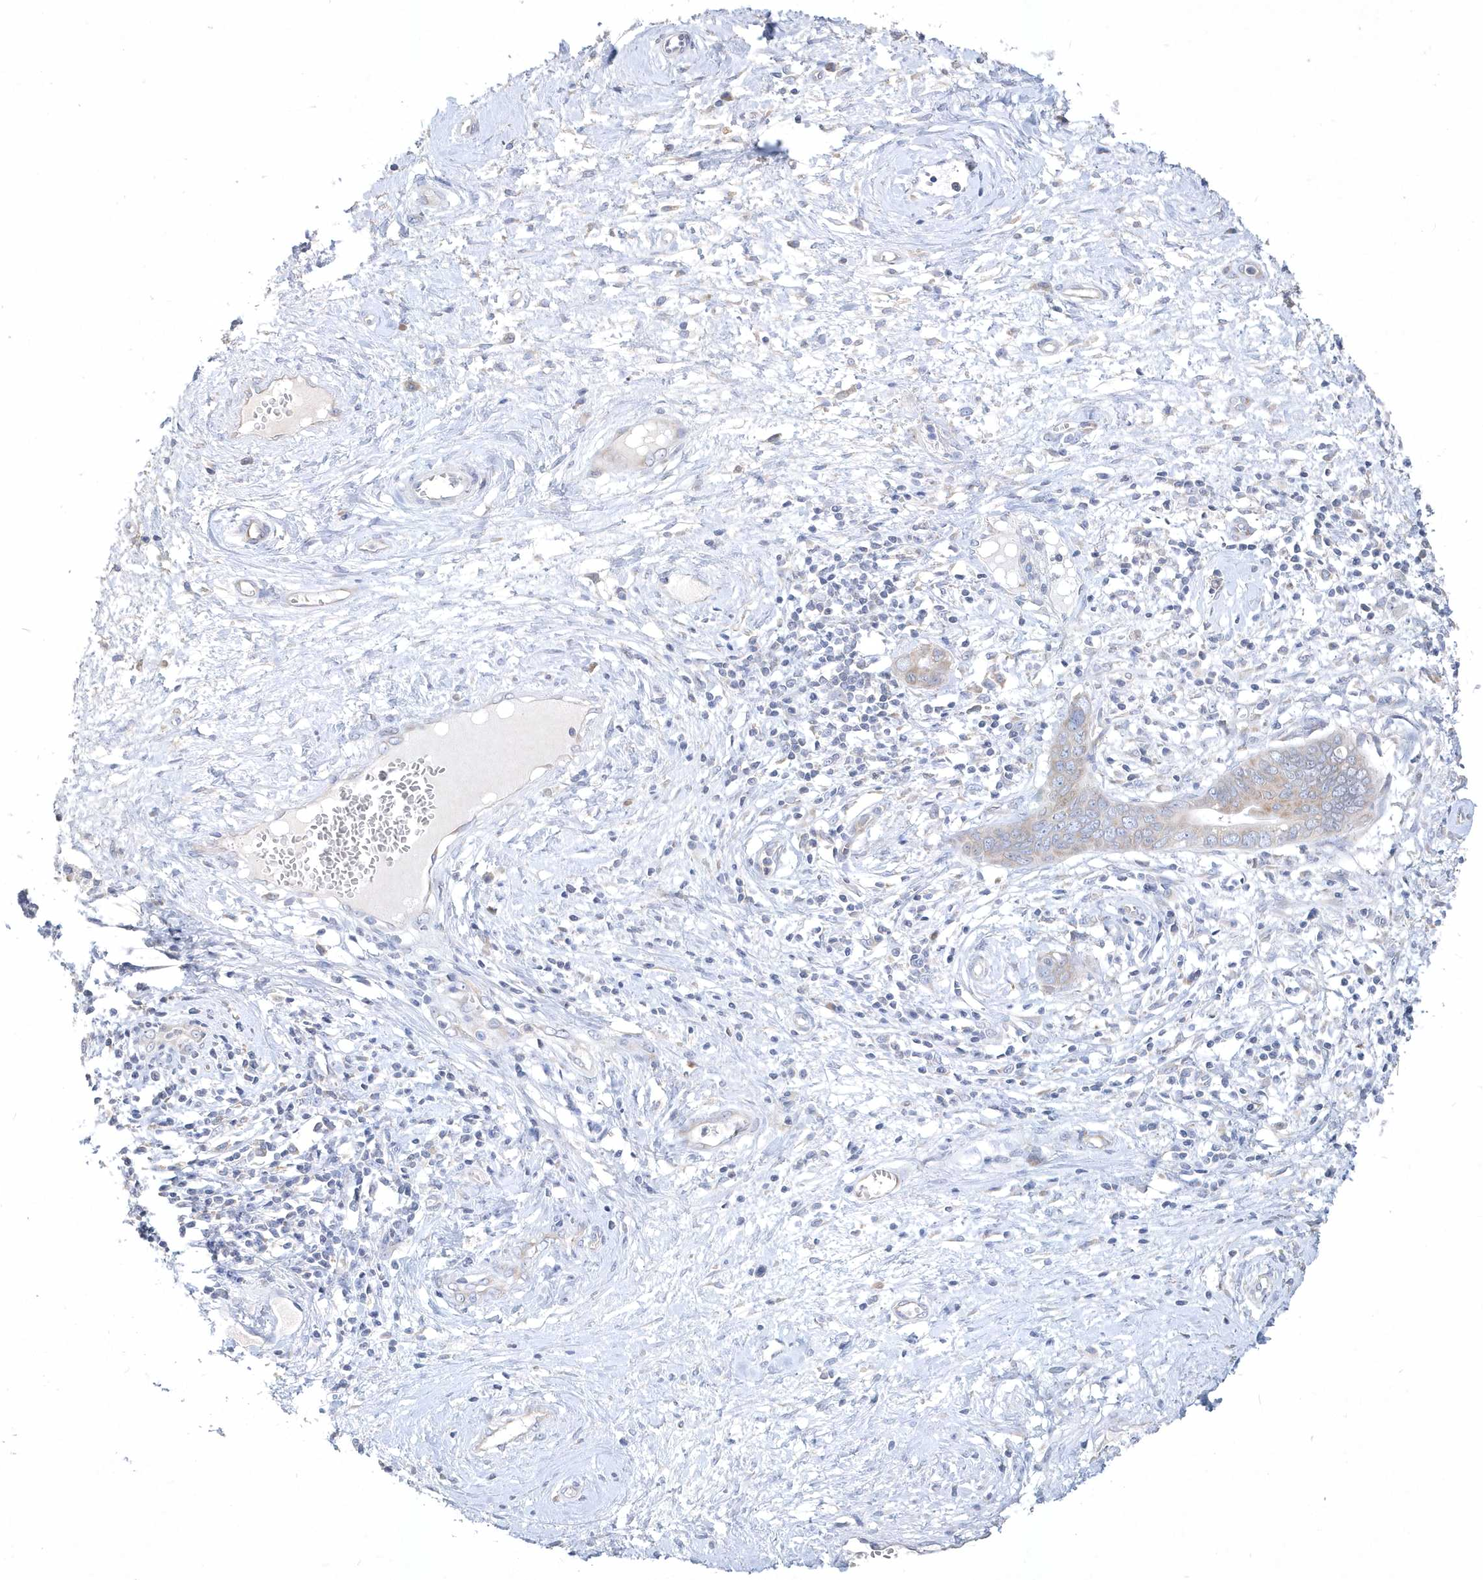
{"staining": {"intensity": "weak", "quantity": "25%-75%", "location": "cytoplasmic/membranous"}, "tissue": "cervical cancer", "cell_type": "Tumor cells", "image_type": "cancer", "snomed": [{"axis": "morphology", "description": "Adenocarcinoma, NOS"}, {"axis": "topography", "description": "Cervix"}], "caption": "Cervical cancer stained for a protein (brown) shows weak cytoplasmic/membranous positive expression in about 25%-75% of tumor cells.", "gene": "DGAT1", "patient": {"sex": "female", "age": 44}}